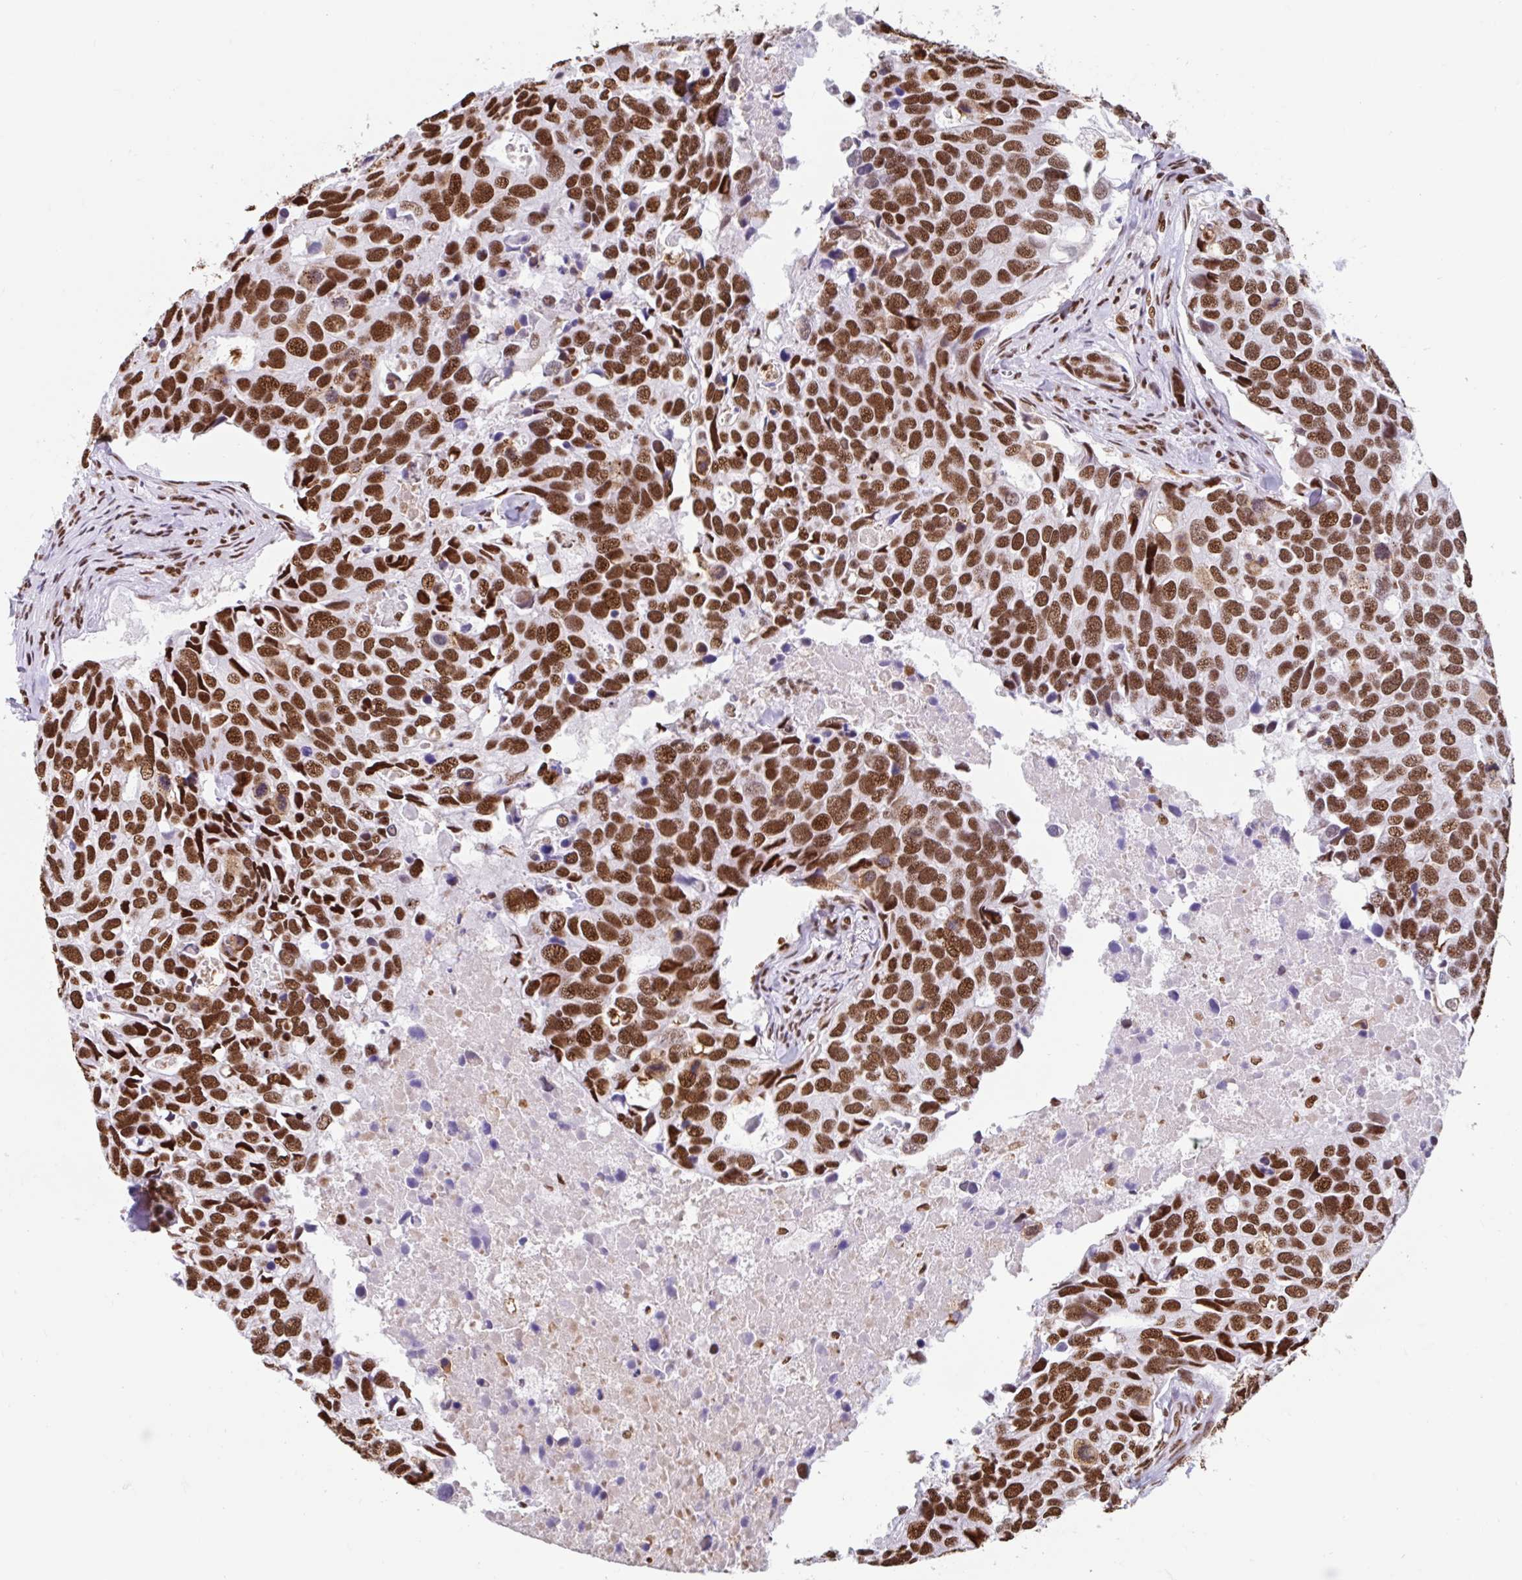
{"staining": {"intensity": "strong", "quantity": ">75%", "location": "nuclear"}, "tissue": "breast cancer", "cell_type": "Tumor cells", "image_type": "cancer", "snomed": [{"axis": "morphology", "description": "Duct carcinoma"}, {"axis": "topography", "description": "Breast"}], "caption": "High-power microscopy captured an IHC photomicrograph of infiltrating ductal carcinoma (breast), revealing strong nuclear expression in approximately >75% of tumor cells.", "gene": "KHDRBS1", "patient": {"sex": "female", "age": 83}}